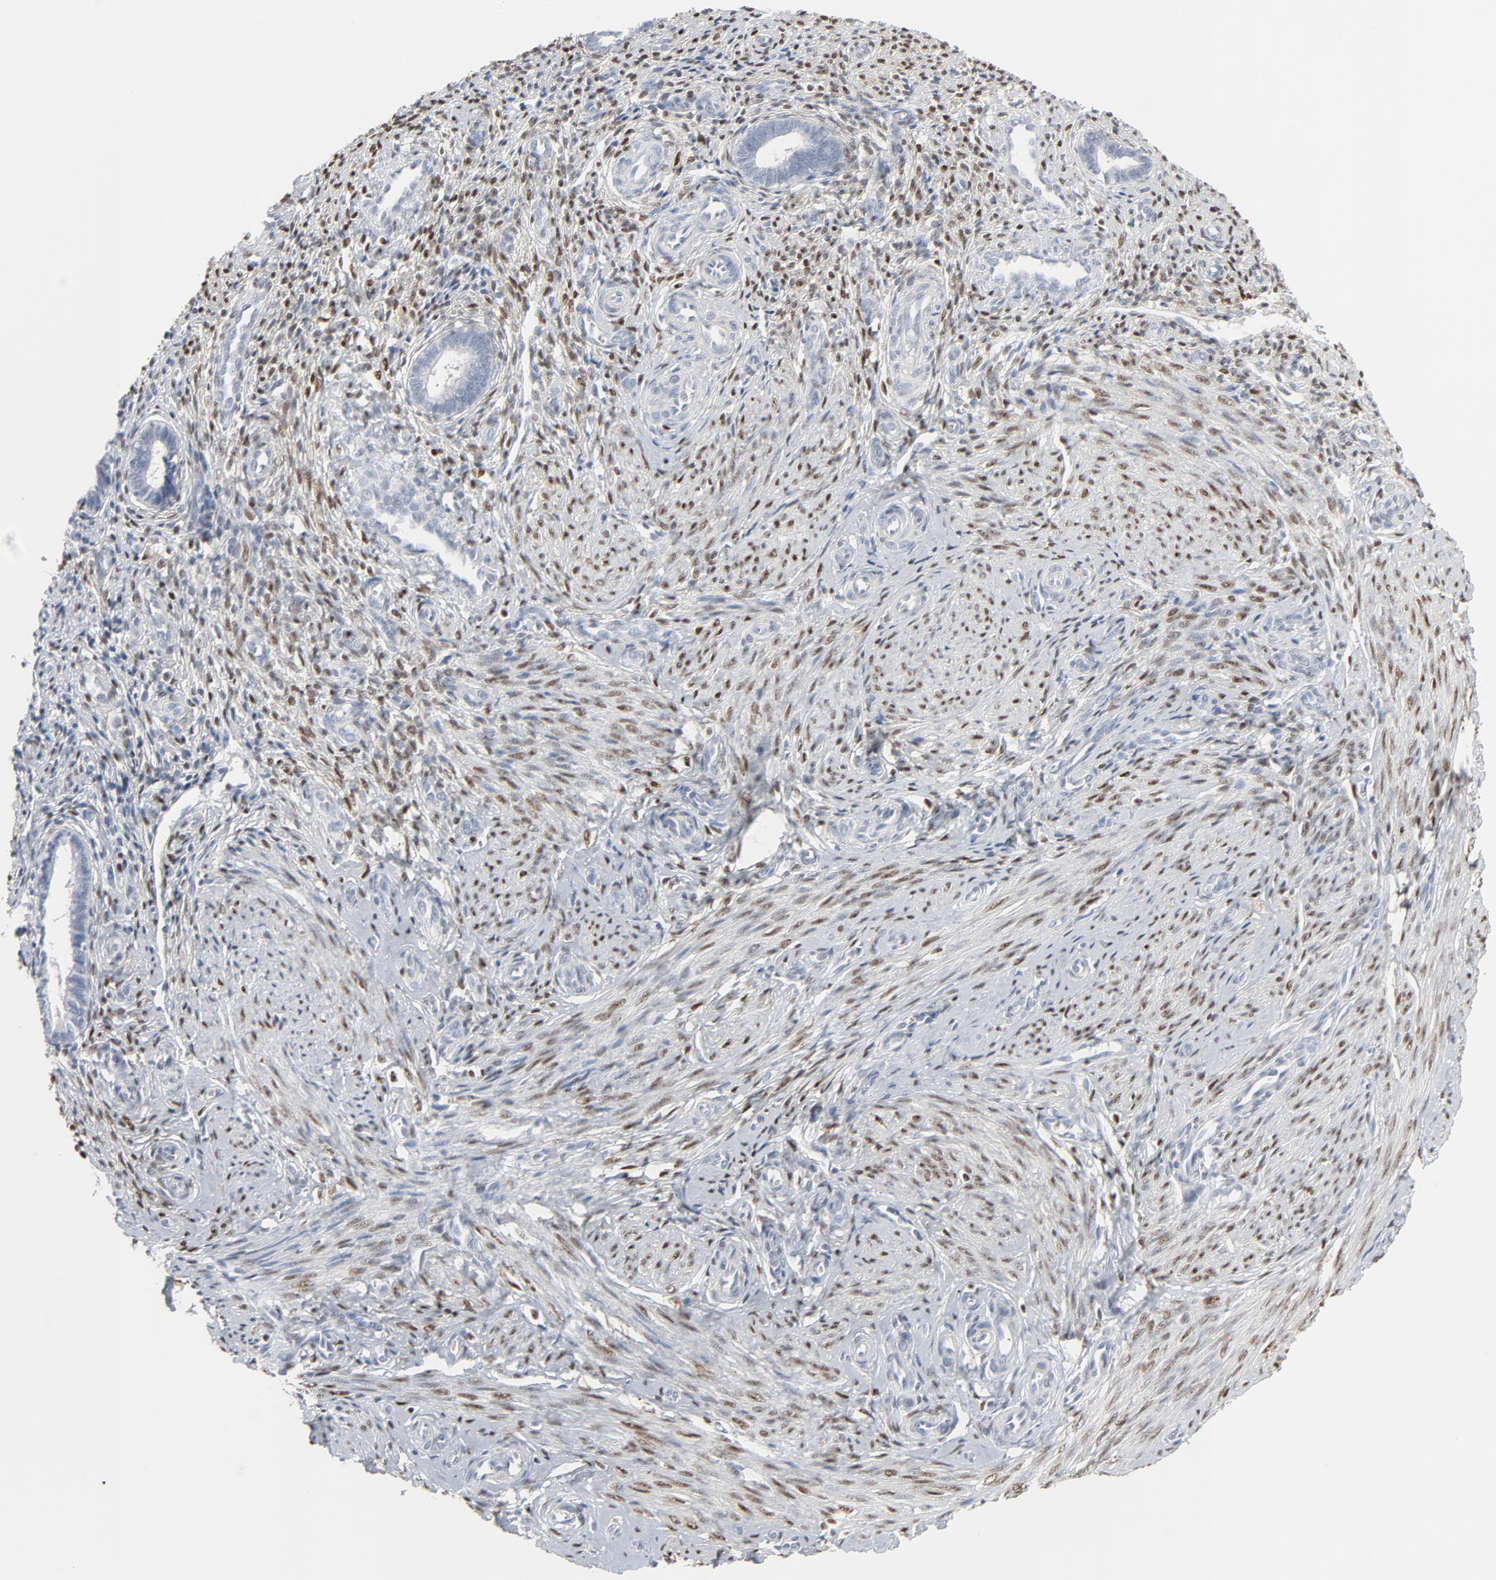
{"staining": {"intensity": "moderate", "quantity": "25%-75%", "location": "nuclear"}, "tissue": "endometrium", "cell_type": "Cells in endometrial stroma", "image_type": "normal", "snomed": [{"axis": "morphology", "description": "Normal tissue, NOS"}, {"axis": "topography", "description": "Endometrium"}], "caption": "The image demonstrates immunohistochemical staining of benign endometrium. There is moderate nuclear positivity is identified in about 25%-75% of cells in endometrial stroma.", "gene": "MITF", "patient": {"sex": "female", "age": 42}}